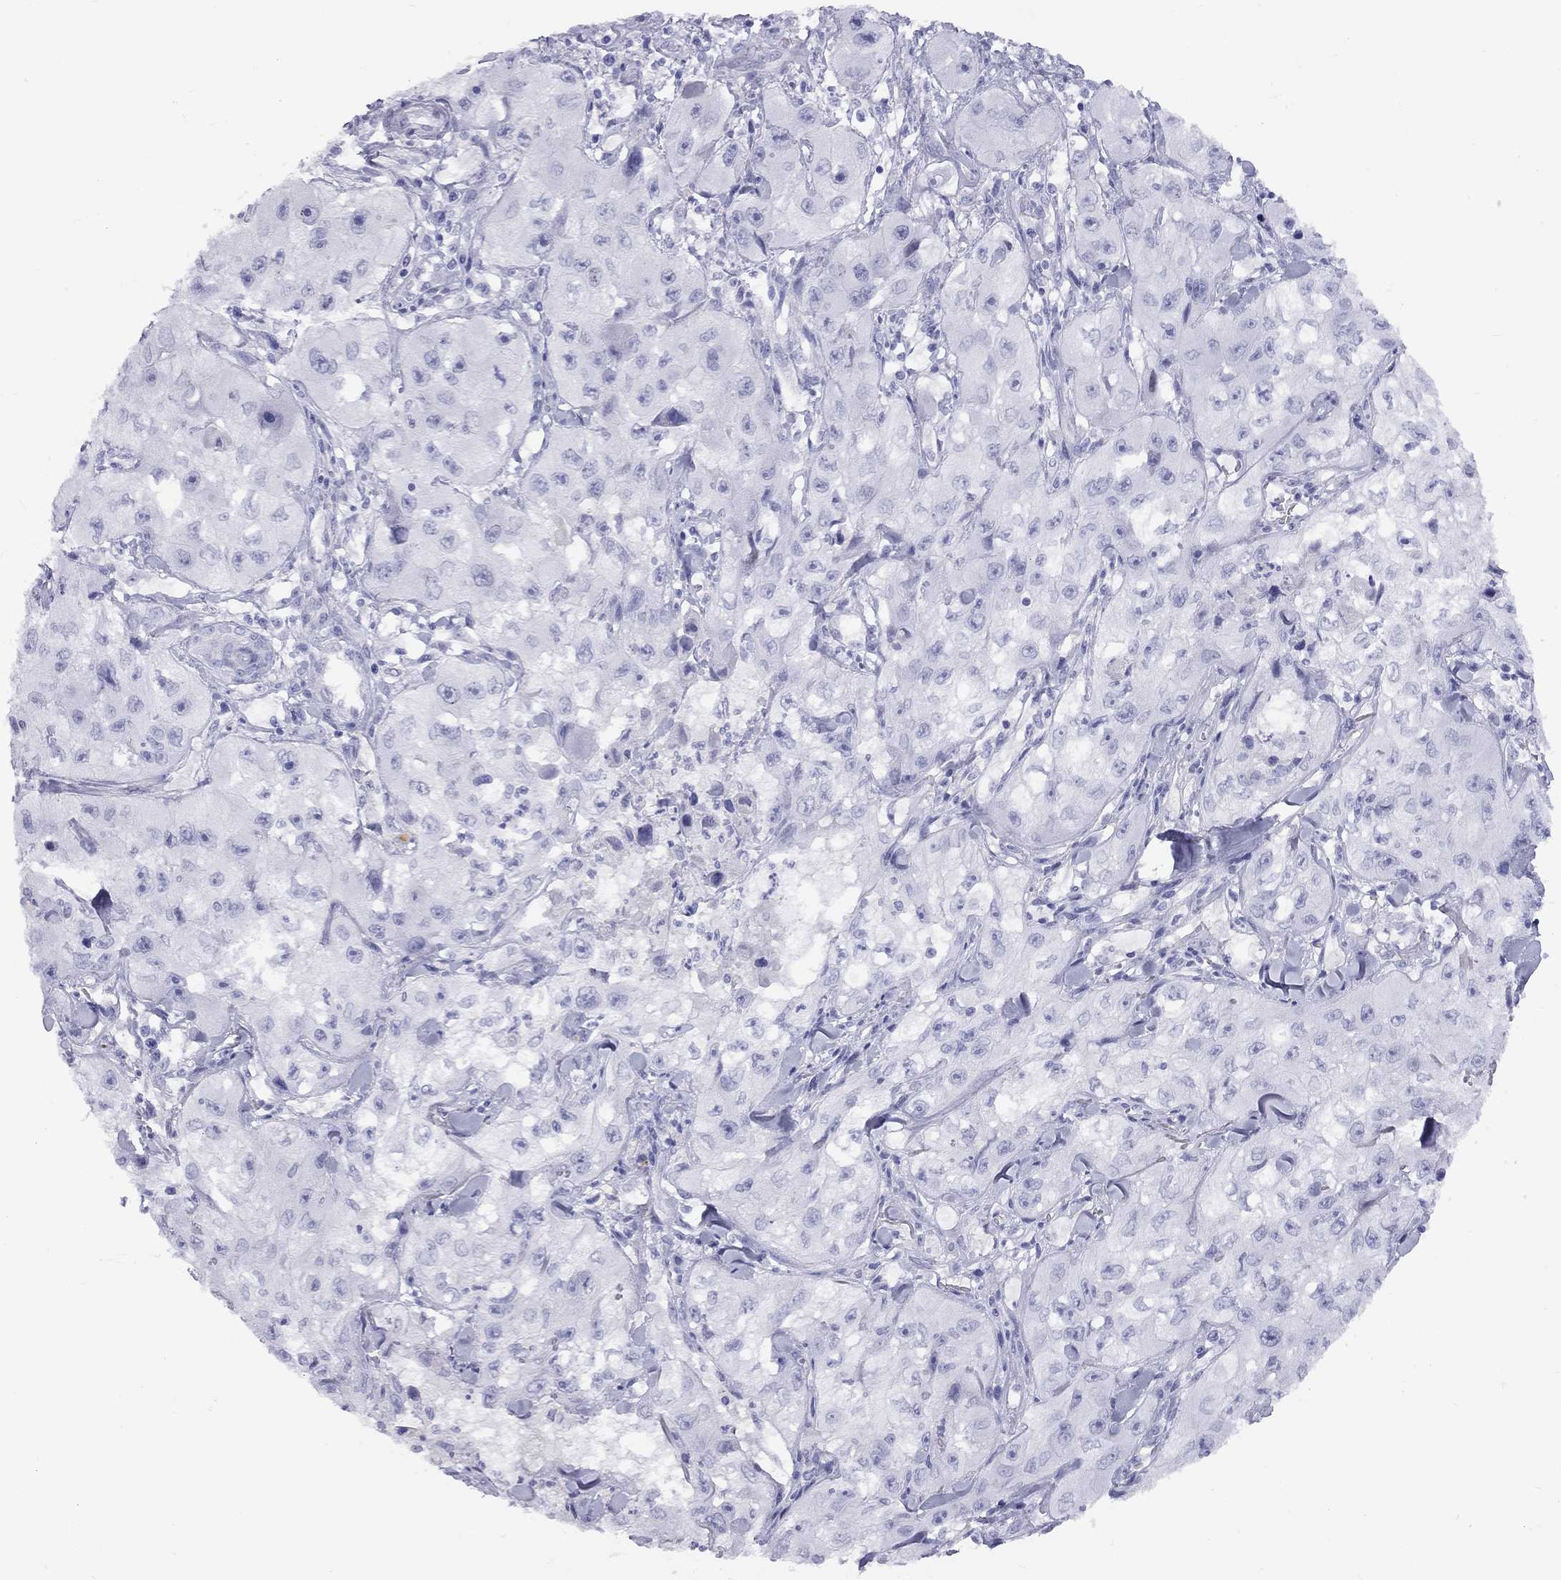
{"staining": {"intensity": "negative", "quantity": "none", "location": "none"}, "tissue": "skin cancer", "cell_type": "Tumor cells", "image_type": "cancer", "snomed": [{"axis": "morphology", "description": "Squamous cell carcinoma, NOS"}, {"axis": "topography", "description": "Skin"}, {"axis": "topography", "description": "Subcutis"}], "caption": "Immunohistochemical staining of human skin cancer demonstrates no significant staining in tumor cells.", "gene": "FSCN3", "patient": {"sex": "male", "age": 73}}